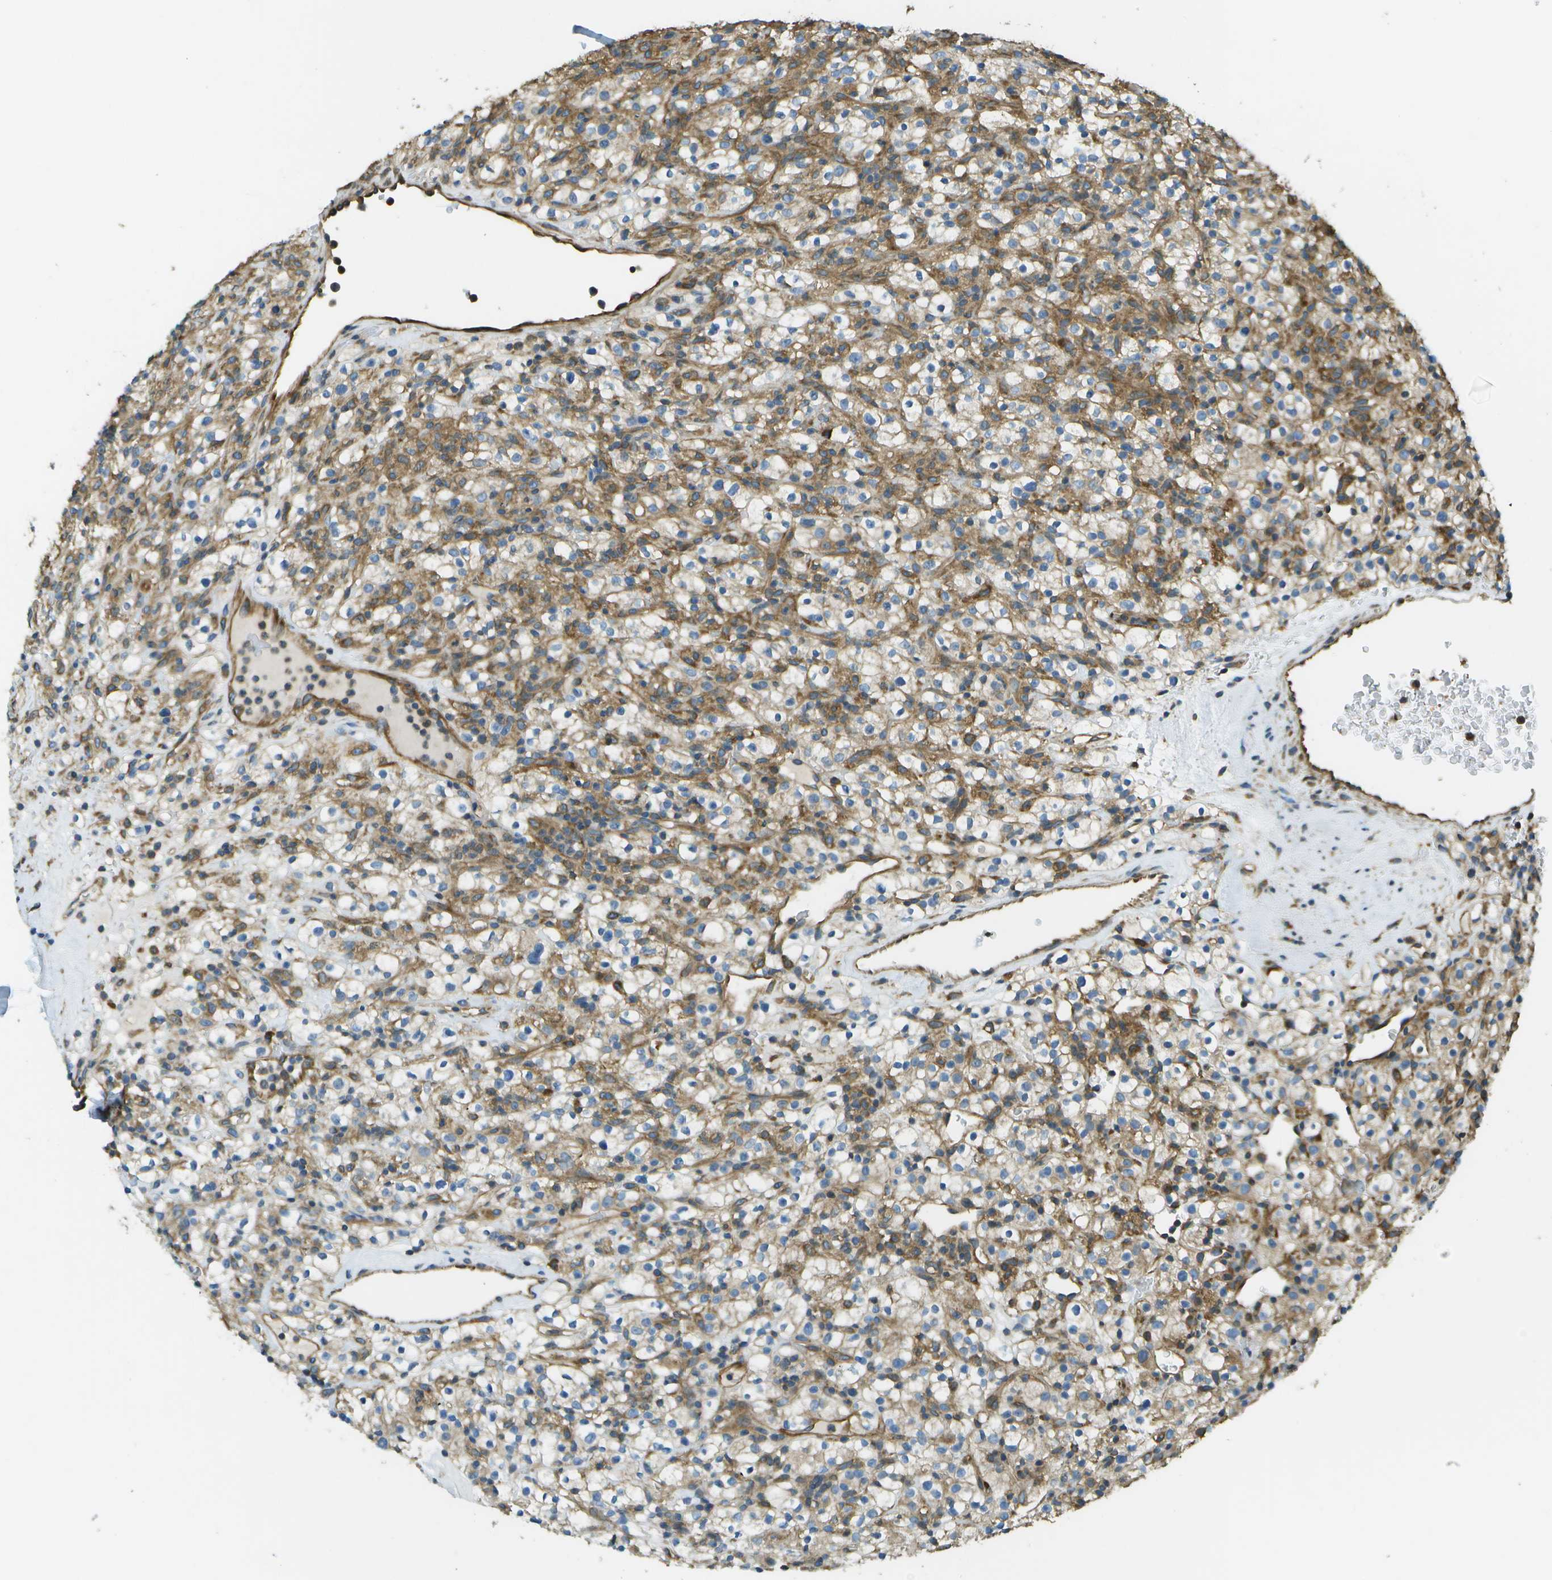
{"staining": {"intensity": "weak", "quantity": "25%-75%", "location": "cytoplasmic/membranous"}, "tissue": "renal cancer", "cell_type": "Tumor cells", "image_type": "cancer", "snomed": [{"axis": "morphology", "description": "Normal tissue, NOS"}, {"axis": "morphology", "description": "Adenocarcinoma, NOS"}, {"axis": "topography", "description": "Kidney"}], "caption": "This is an image of immunohistochemistry staining of adenocarcinoma (renal), which shows weak expression in the cytoplasmic/membranous of tumor cells.", "gene": "DNAJB11", "patient": {"sex": "female", "age": 72}}